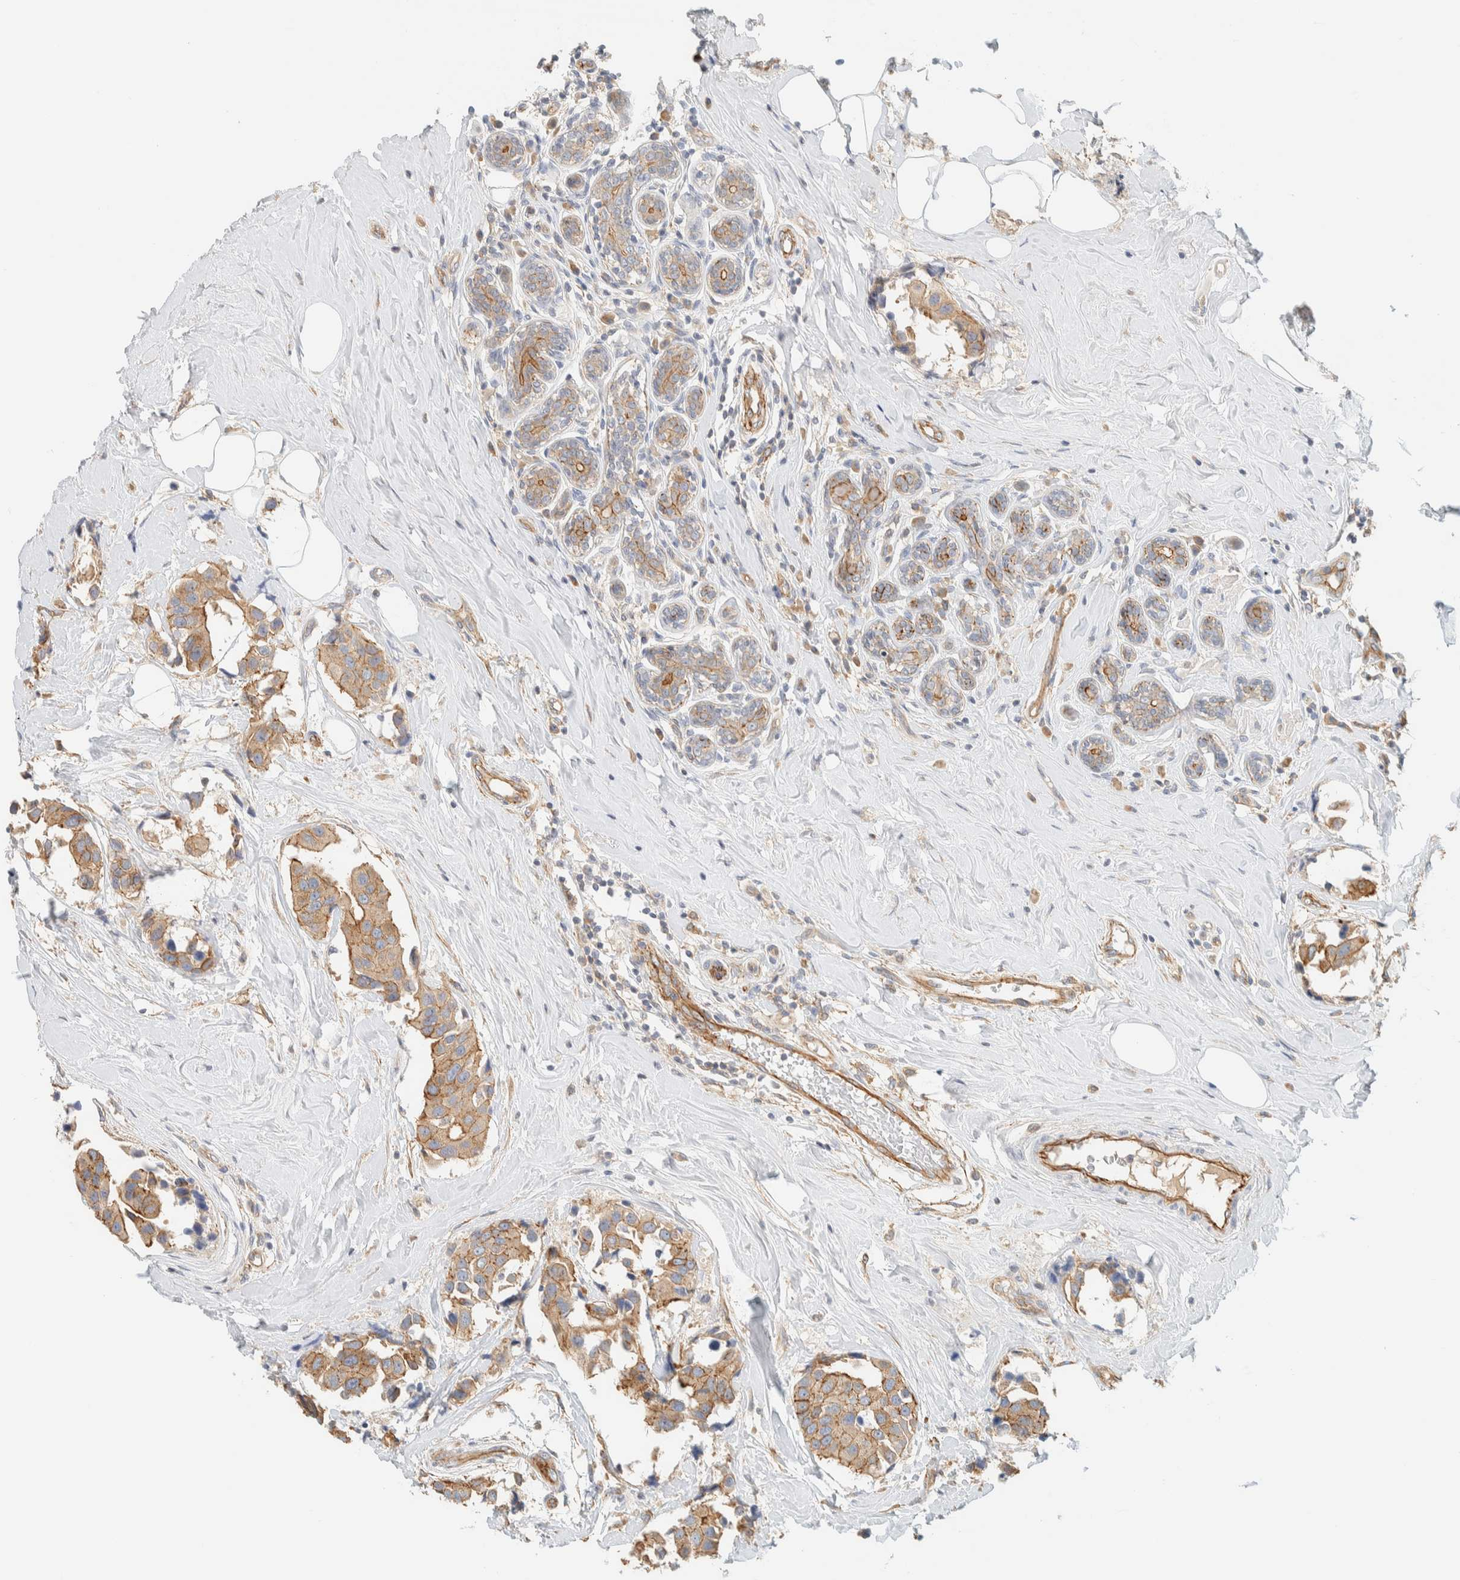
{"staining": {"intensity": "moderate", "quantity": ">75%", "location": "cytoplasmic/membranous"}, "tissue": "breast cancer", "cell_type": "Tumor cells", "image_type": "cancer", "snomed": [{"axis": "morphology", "description": "Normal tissue, NOS"}, {"axis": "morphology", "description": "Duct carcinoma"}, {"axis": "topography", "description": "Breast"}], "caption": "Immunohistochemistry (DAB) staining of breast invasive ductal carcinoma reveals moderate cytoplasmic/membranous protein staining in about >75% of tumor cells. The staining was performed using DAB to visualize the protein expression in brown, while the nuclei were stained in blue with hematoxylin (Magnification: 20x).", "gene": "LIMA1", "patient": {"sex": "female", "age": 39}}